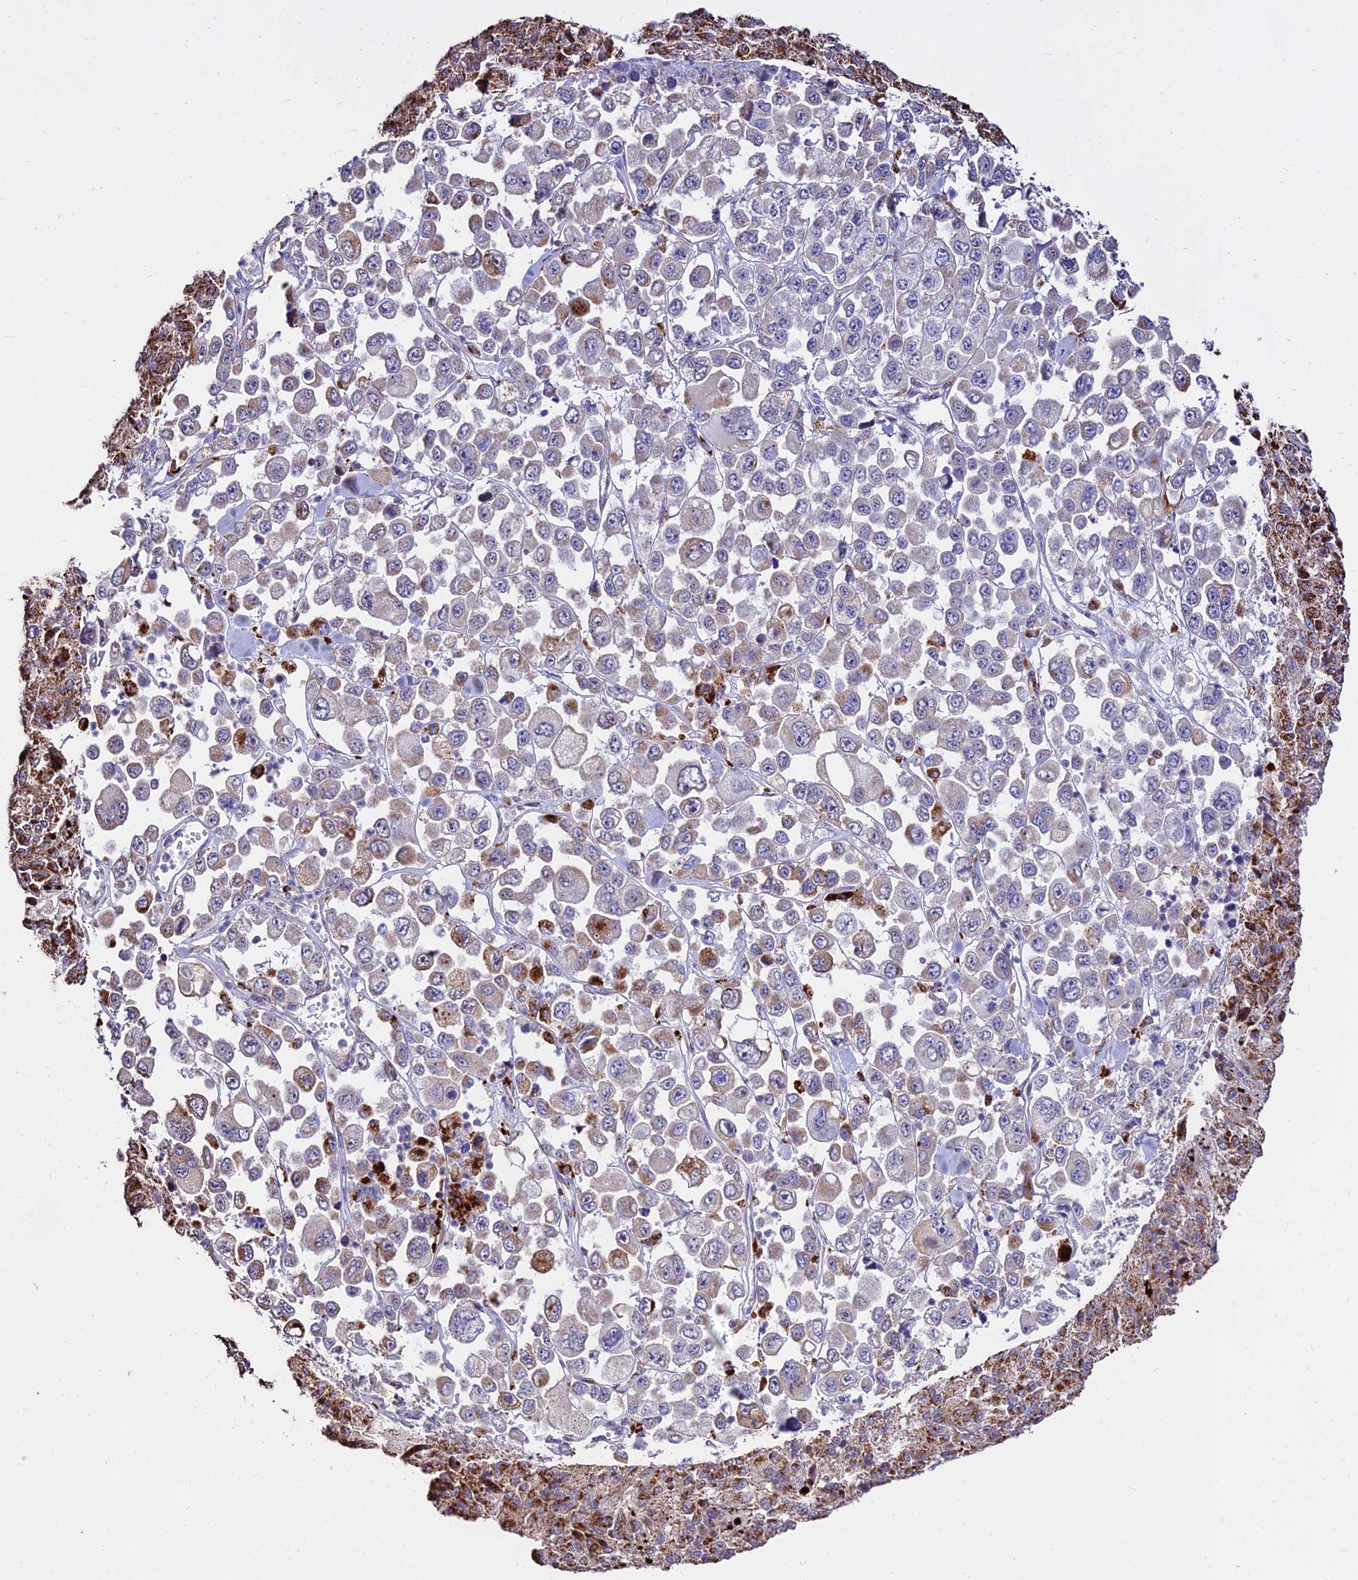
{"staining": {"intensity": "moderate", "quantity": "<25%", "location": "cytoplasmic/membranous"}, "tissue": "melanoma", "cell_type": "Tumor cells", "image_type": "cancer", "snomed": [{"axis": "morphology", "description": "Malignant melanoma, Metastatic site"}, {"axis": "topography", "description": "Lymph node"}], "caption": "Immunohistochemistry (IHC) photomicrograph of melanoma stained for a protein (brown), which exhibits low levels of moderate cytoplasmic/membranous positivity in about <25% of tumor cells.", "gene": "PNLIPRP3", "patient": {"sex": "female", "age": 54}}